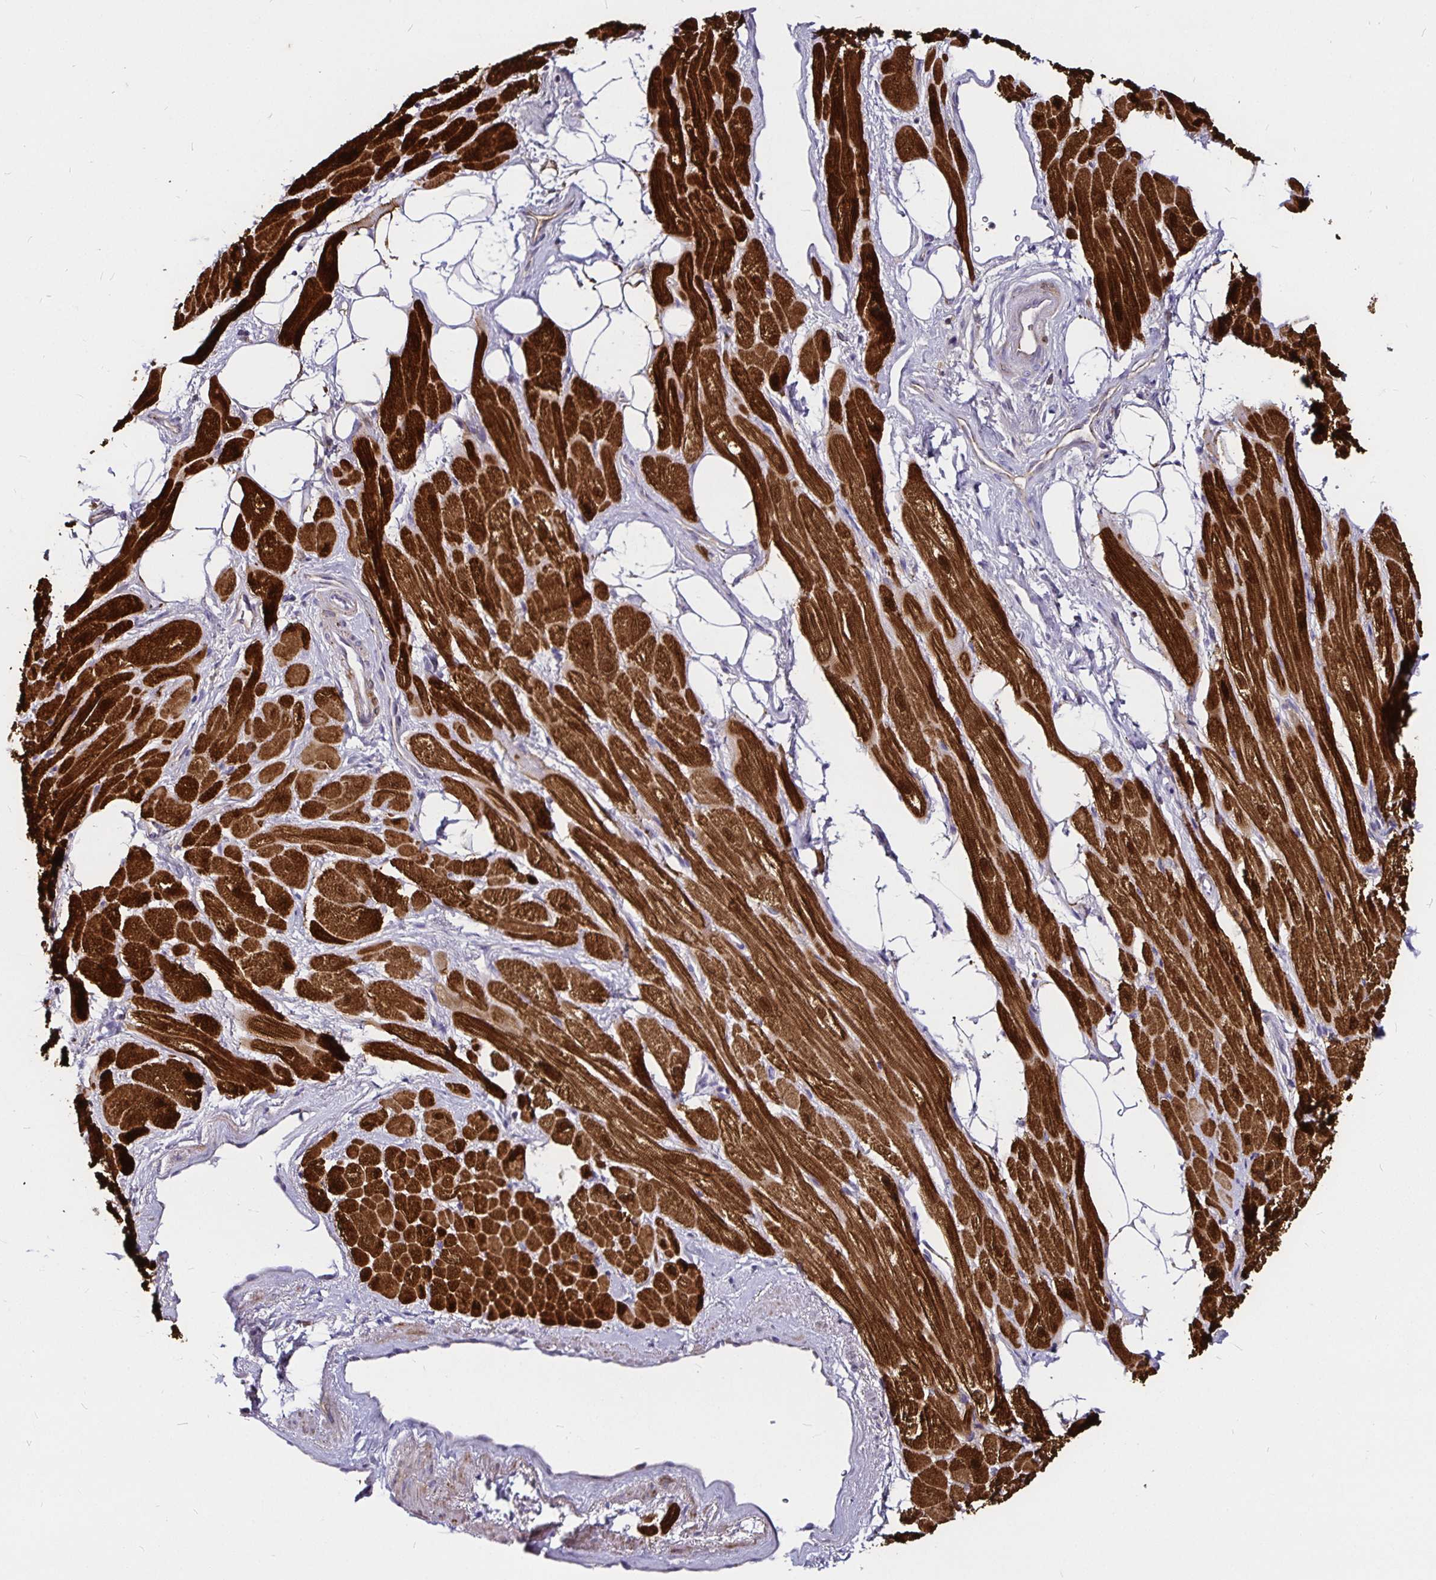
{"staining": {"intensity": "strong", "quantity": ">75%", "location": "cytoplasmic/membranous,nuclear"}, "tissue": "heart muscle", "cell_type": "Cardiomyocytes", "image_type": "normal", "snomed": [{"axis": "morphology", "description": "Normal tissue, NOS"}, {"axis": "topography", "description": "Heart"}], "caption": "A micrograph showing strong cytoplasmic/membranous,nuclear expression in about >75% of cardiomyocytes in benign heart muscle, as visualized by brown immunohistochemical staining.", "gene": "PGAM2", "patient": {"sex": "male", "age": 62}}